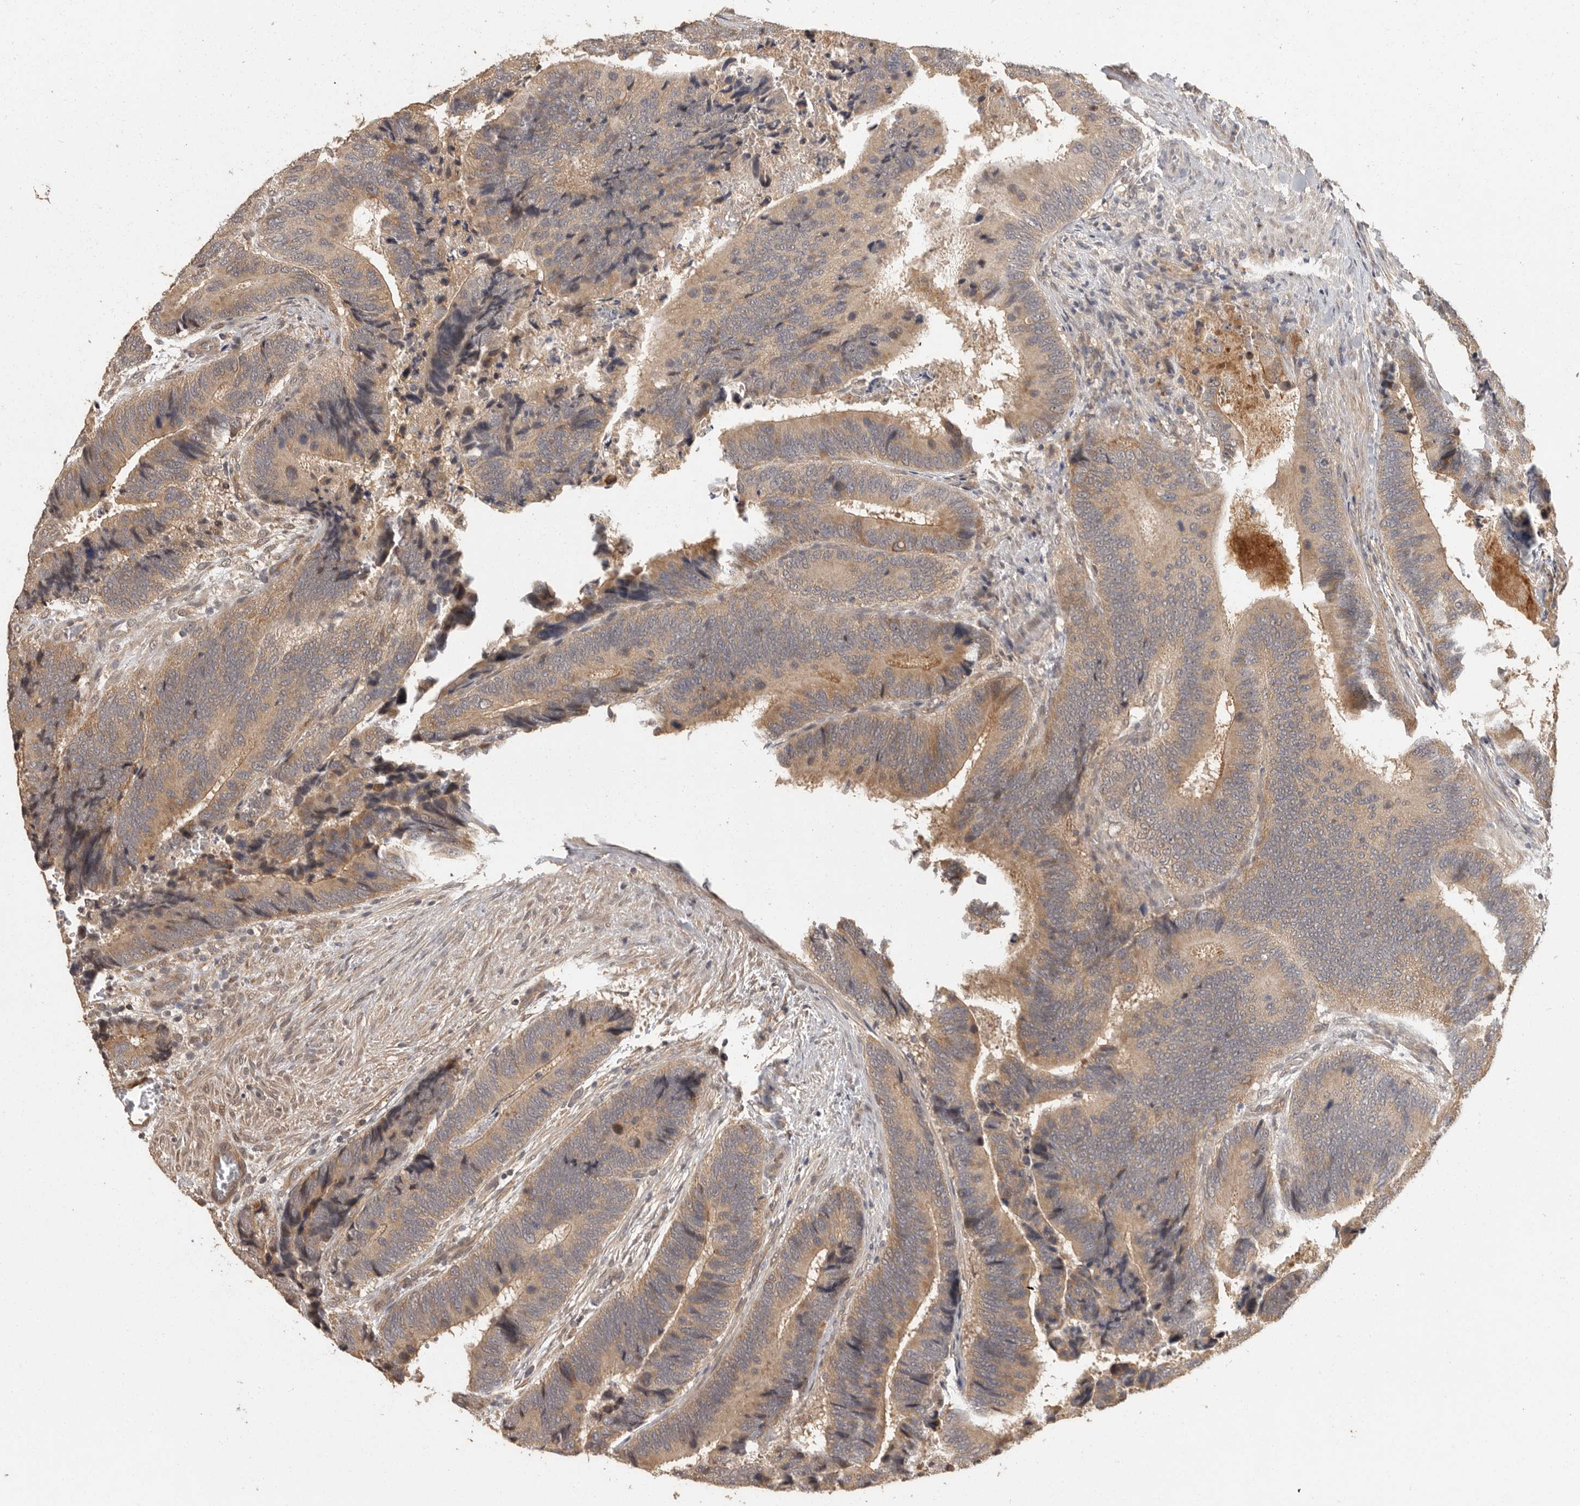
{"staining": {"intensity": "moderate", "quantity": ">75%", "location": "cytoplasmic/membranous"}, "tissue": "colorectal cancer", "cell_type": "Tumor cells", "image_type": "cancer", "snomed": [{"axis": "morphology", "description": "Inflammation, NOS"}, {"axis": "morphology", "description": "Adenocarcinoma, NOS"}, {"axis": "topography", "description": "Colon"}], "caption": "Colorectal cancer (adenocarcinoma) stained for a protein (brown) displays moderate cytoplasmic/membranous positive staining in approximately >75% of tumor cells.", "gene": "BAIAP2", "patient": {"sex": "male", "age": 72}}